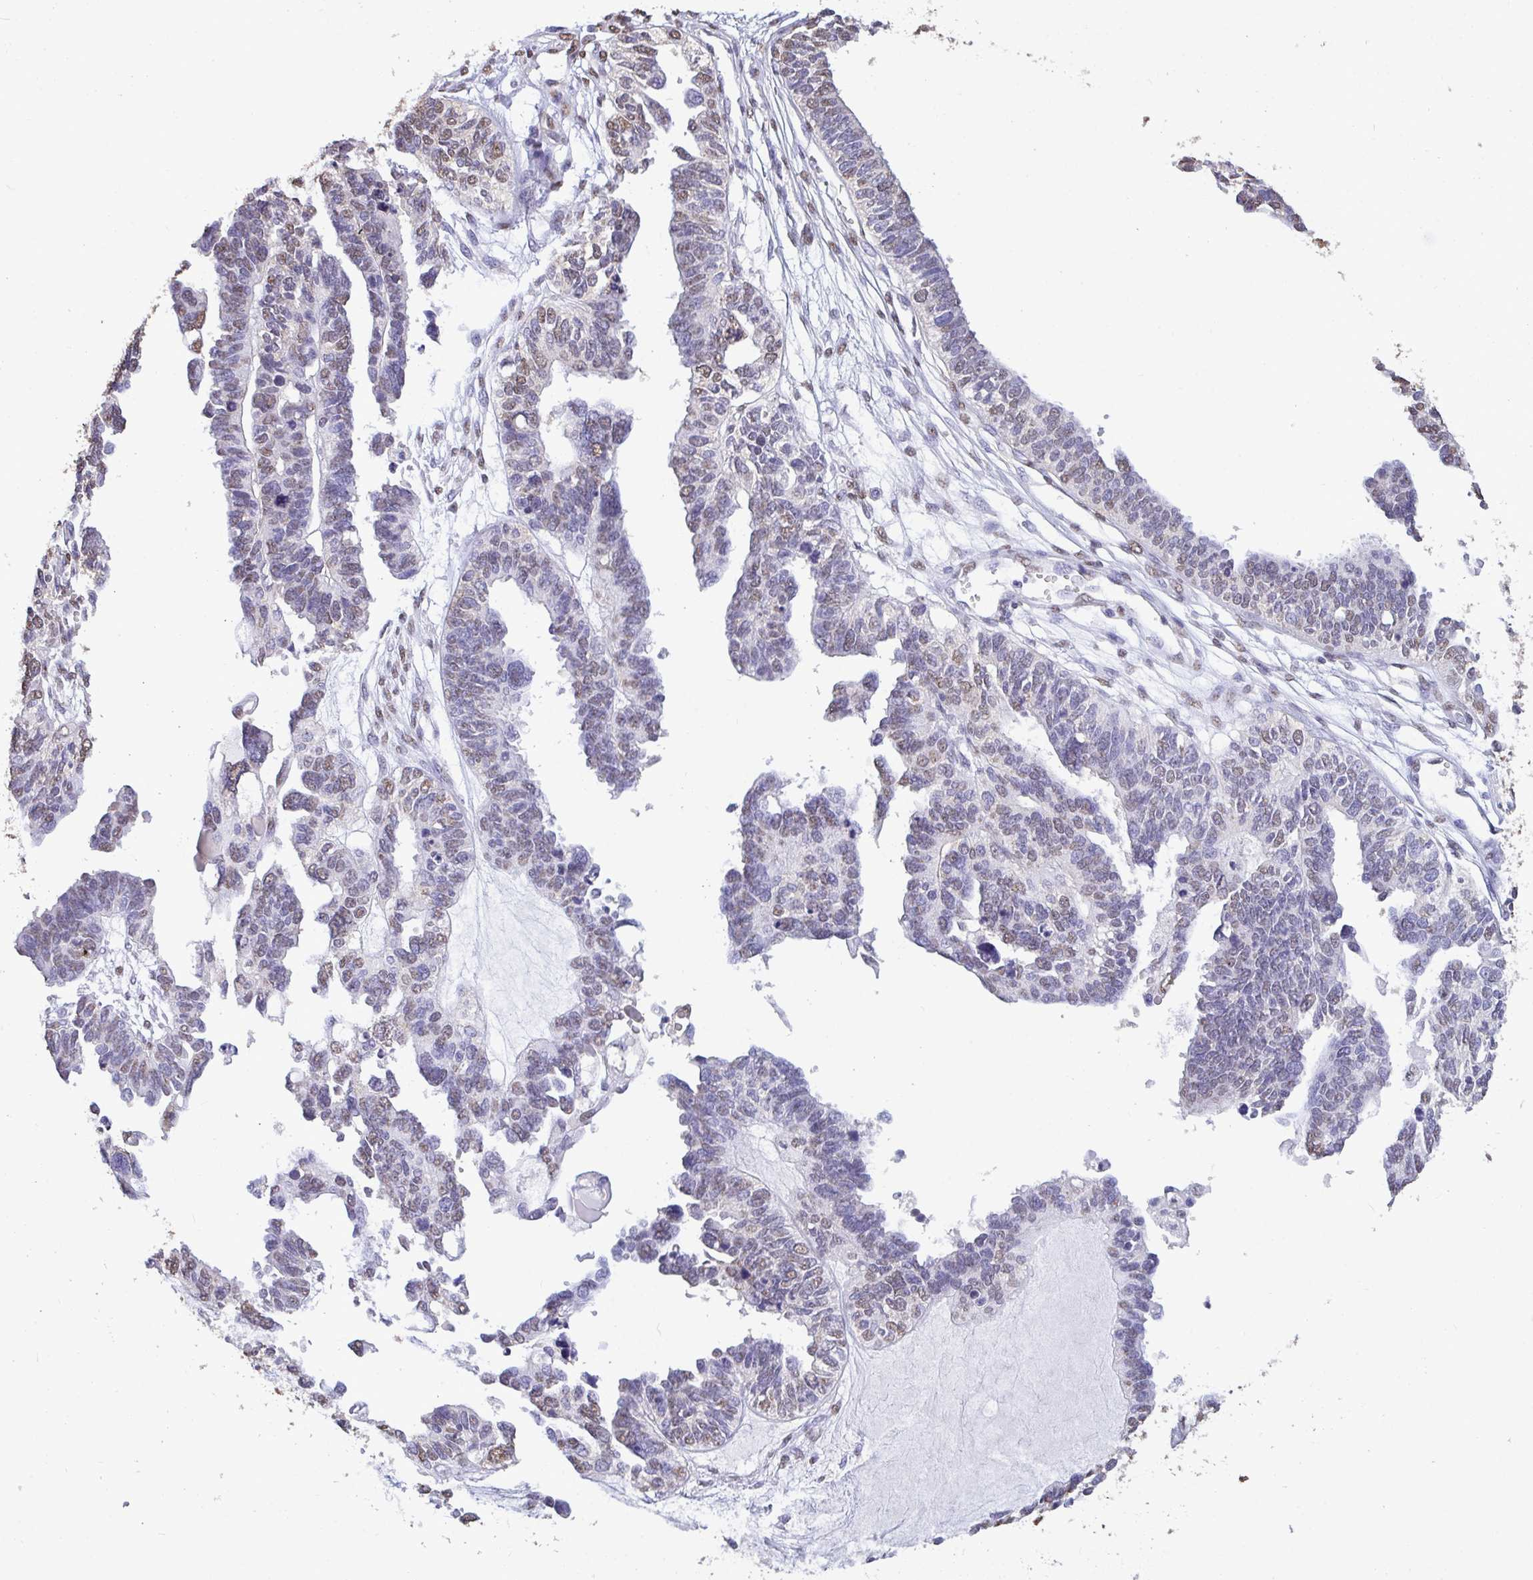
{"staining": {"intensity": "weak", "quantity": "25%-75%", "location": "nuclear"}, "tissue": "ovarian cancer", "cell_type": "Tumor cells", "image_type": "cancer", "snomed": [{"axis": "morphology", "description": "Cystadenocarcinoma, serous, NOS"}, {"axis": "topography", "description": "Ovary"}], "caption": "Weak nuclear positivity is seen in approximately 25%-75% of tumor cells in serous cystadenocarcinoma (ovarian). The staining is performed using DAB (3,3'-diaminobenzidine) brown chromogen to label protein expression. The nuclei are counter-stained blue using hematoxylin.", "gene": "SEMA6B", "patient": {"sex": "female", "age": 51}}